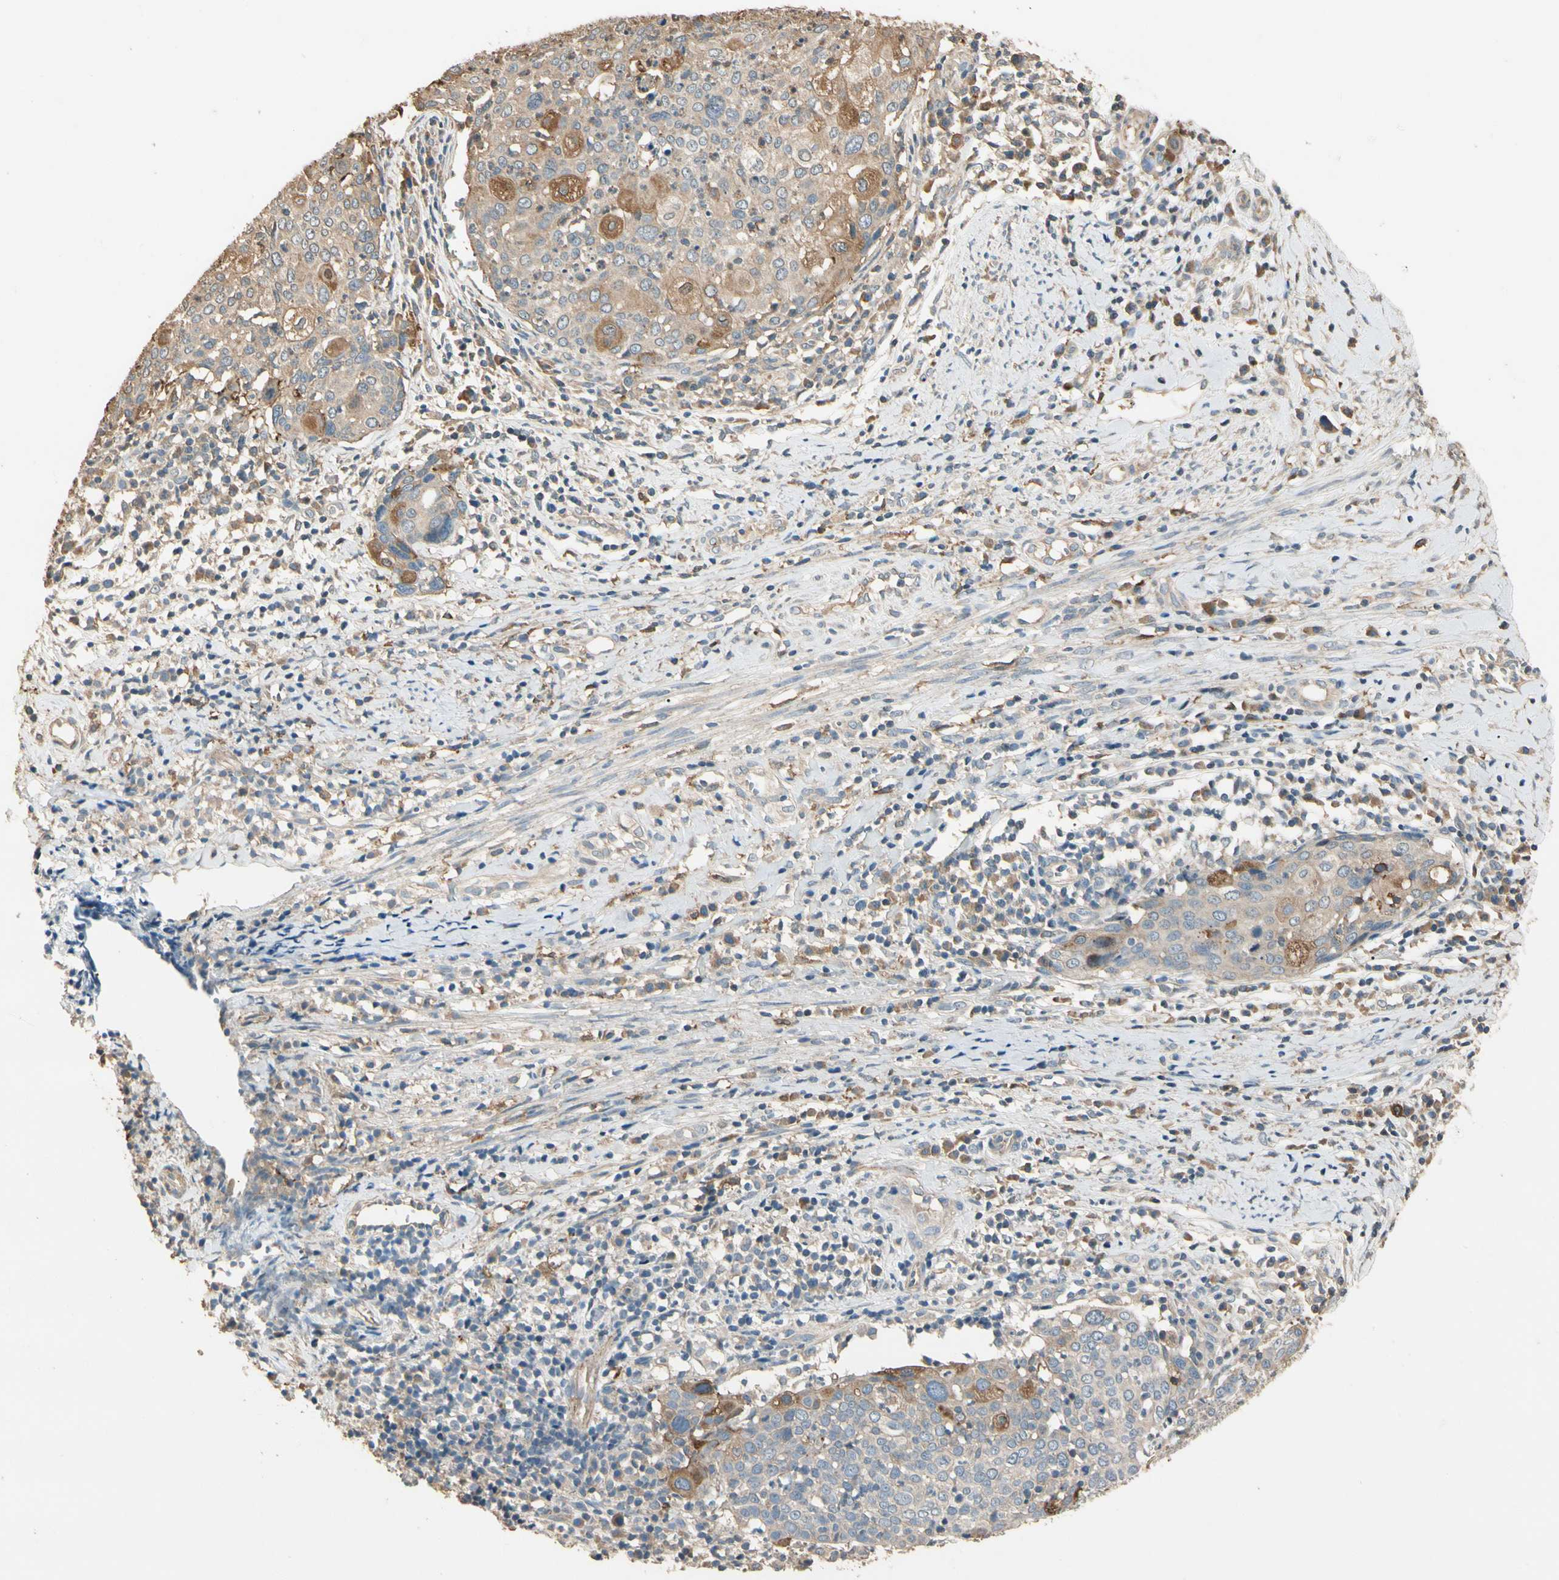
{"staining": {"intensity": "moderate", "quantity": "<25%", "location": "cytoplasmic/membranous"}, "tissue": "cervical cancer", "cell_type": "Tumor cells", "image_type": "cancer", "snomed": [{"axis": "morphology", "description": "Squamous cell carcinoma, NOS"}, {"axis": "topography", "description": "Cervix"}], "caption": "Moderate cytoplasmic/membranous protein expression is present in approximately <25% of tumor cells in cervical cancer (squamous cell carcinoma).", "gene": "CDH6", "patient": {"sex": "female", "age": 40}}